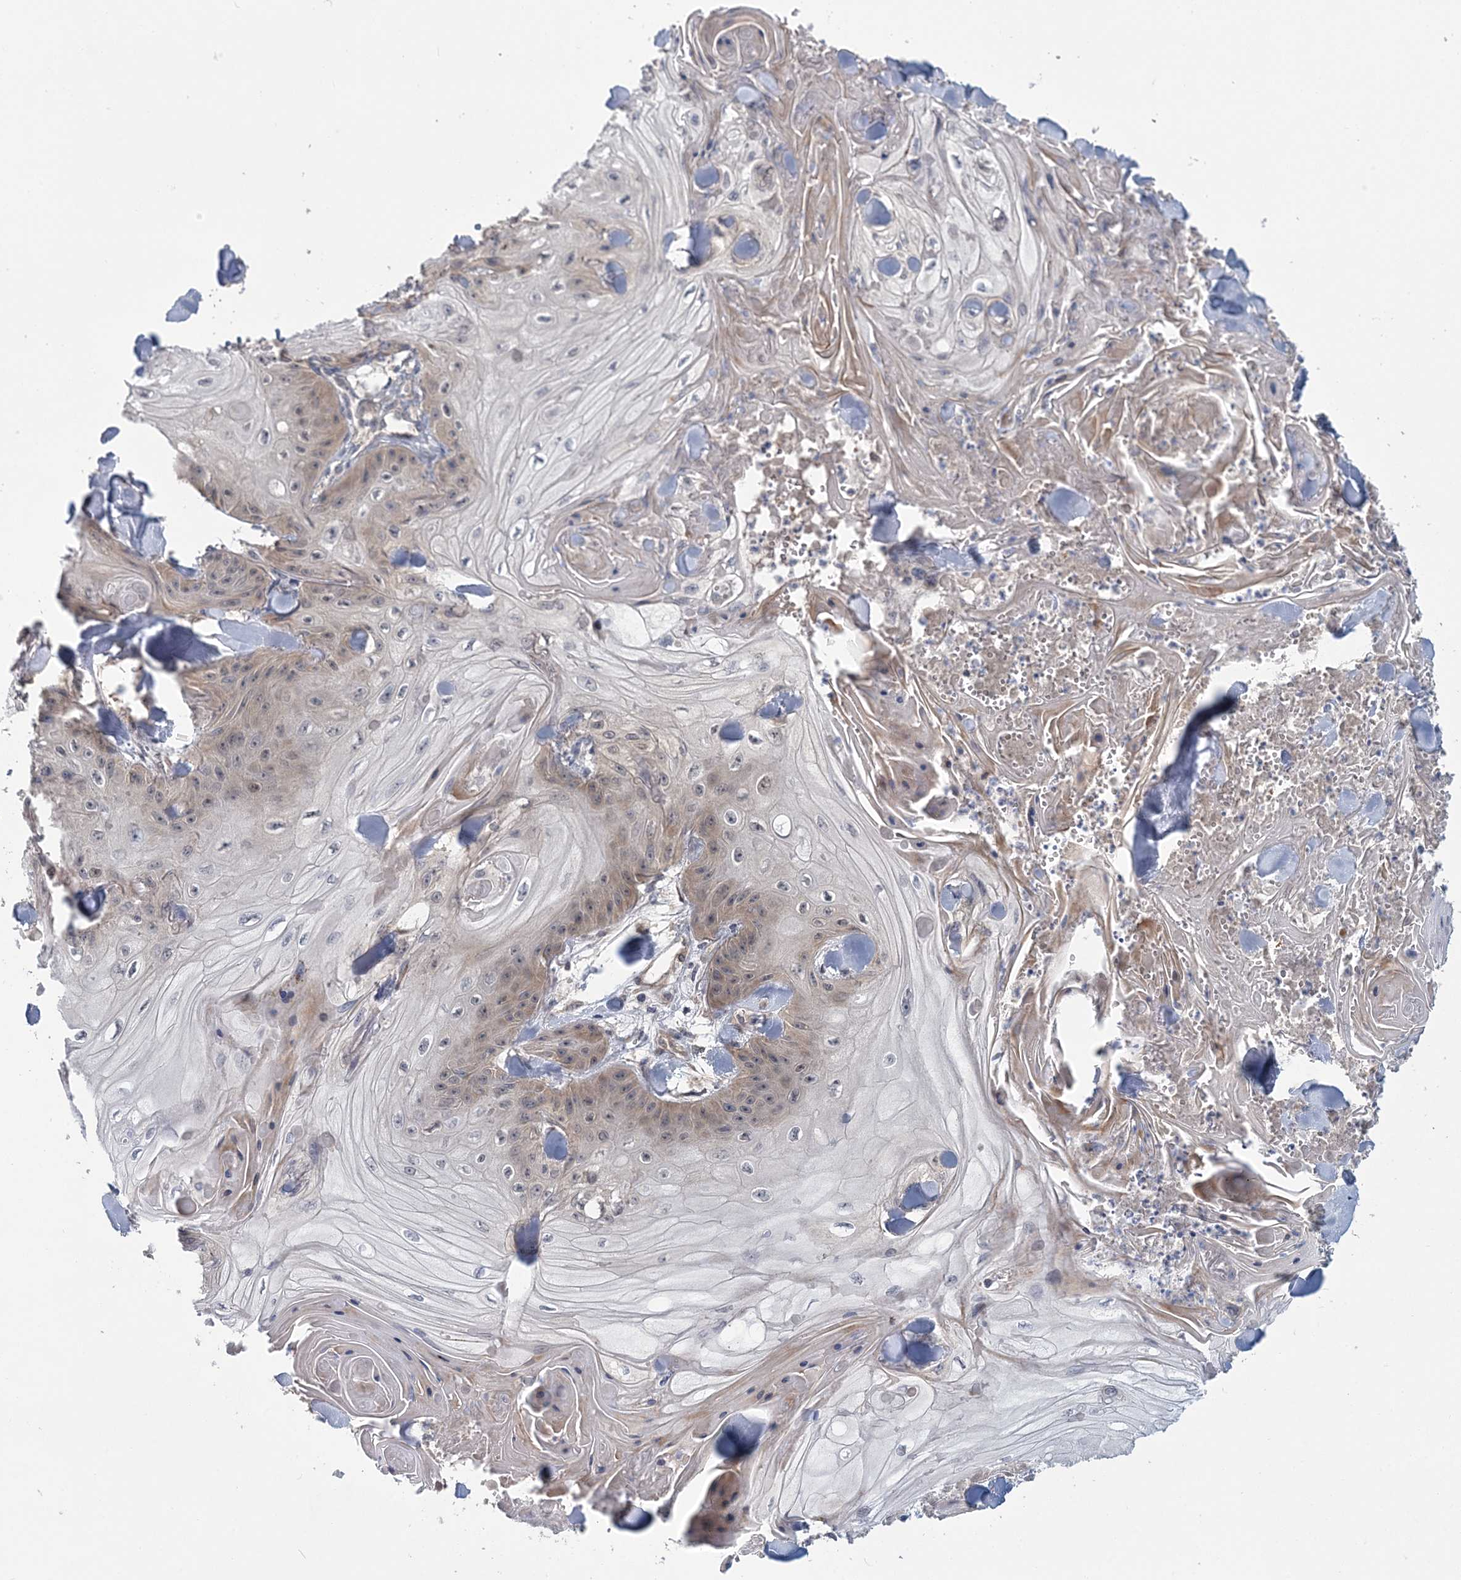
{"staining": {"intensity": "weak", "quantity": "25%-75%", "location": "cytoplasmic/membranous"}, "tissue": "skin cancer", "cell_type": "Tumor cells", "image_type": "cancer", "snomed": [{"axis": "morphology", "description": "Squamous cell carcinoma, NOS"}, {"axis": "topography", "description": "Skin"}], "caption": "The image displays staining of skin cancer (squamous cell carcinoma), revealing weak cytoplasmic/membranous protein positivity (brown color) within tumor cells. The protein of interest is shown in brown color, while the nuclei are stained blue.", "gene": "RNF25", "patient": {"sex": "male", "age": 74}}